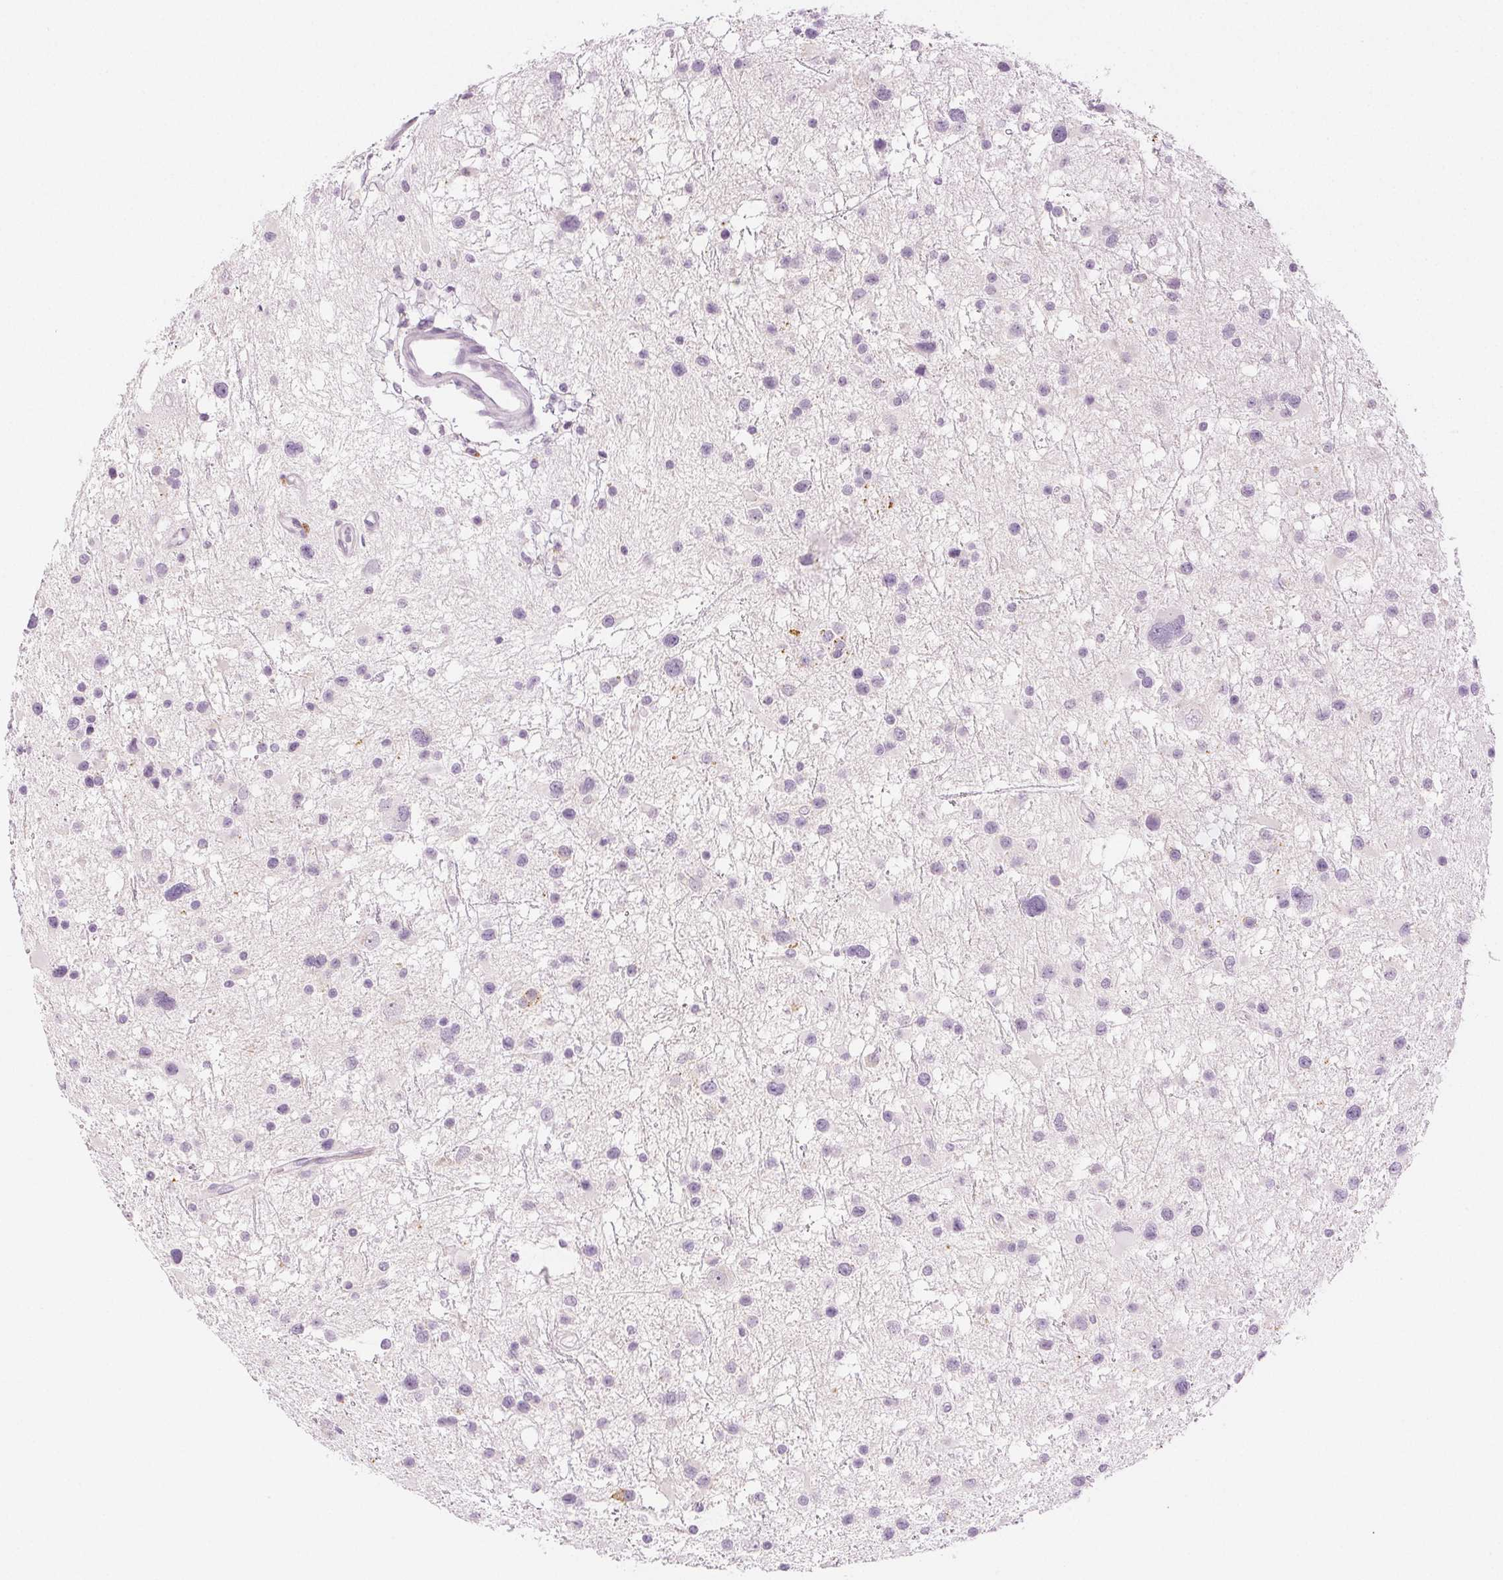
{"staining": {"intensity": "negative", "quantity": "none", "location": "none"}, "tissue": "glioma", "cell_type": "Tumor cells", "image_type": "cancer", "snomed": [{"axis": "morphology", "description": "Glioma, malignant, Low grade"}, {"axis": "topography", "description": "Brain"}], "caption": "Glioma was stained to show a protein in brown. There is no significant positivity in tumor cells. (DAB (3,3'-diaminobenzidine) IHC visualized using brightfield microscopy, high magnification).", "gene": "SLC5A2", "patient": {"sex": "female", "age": 32}}